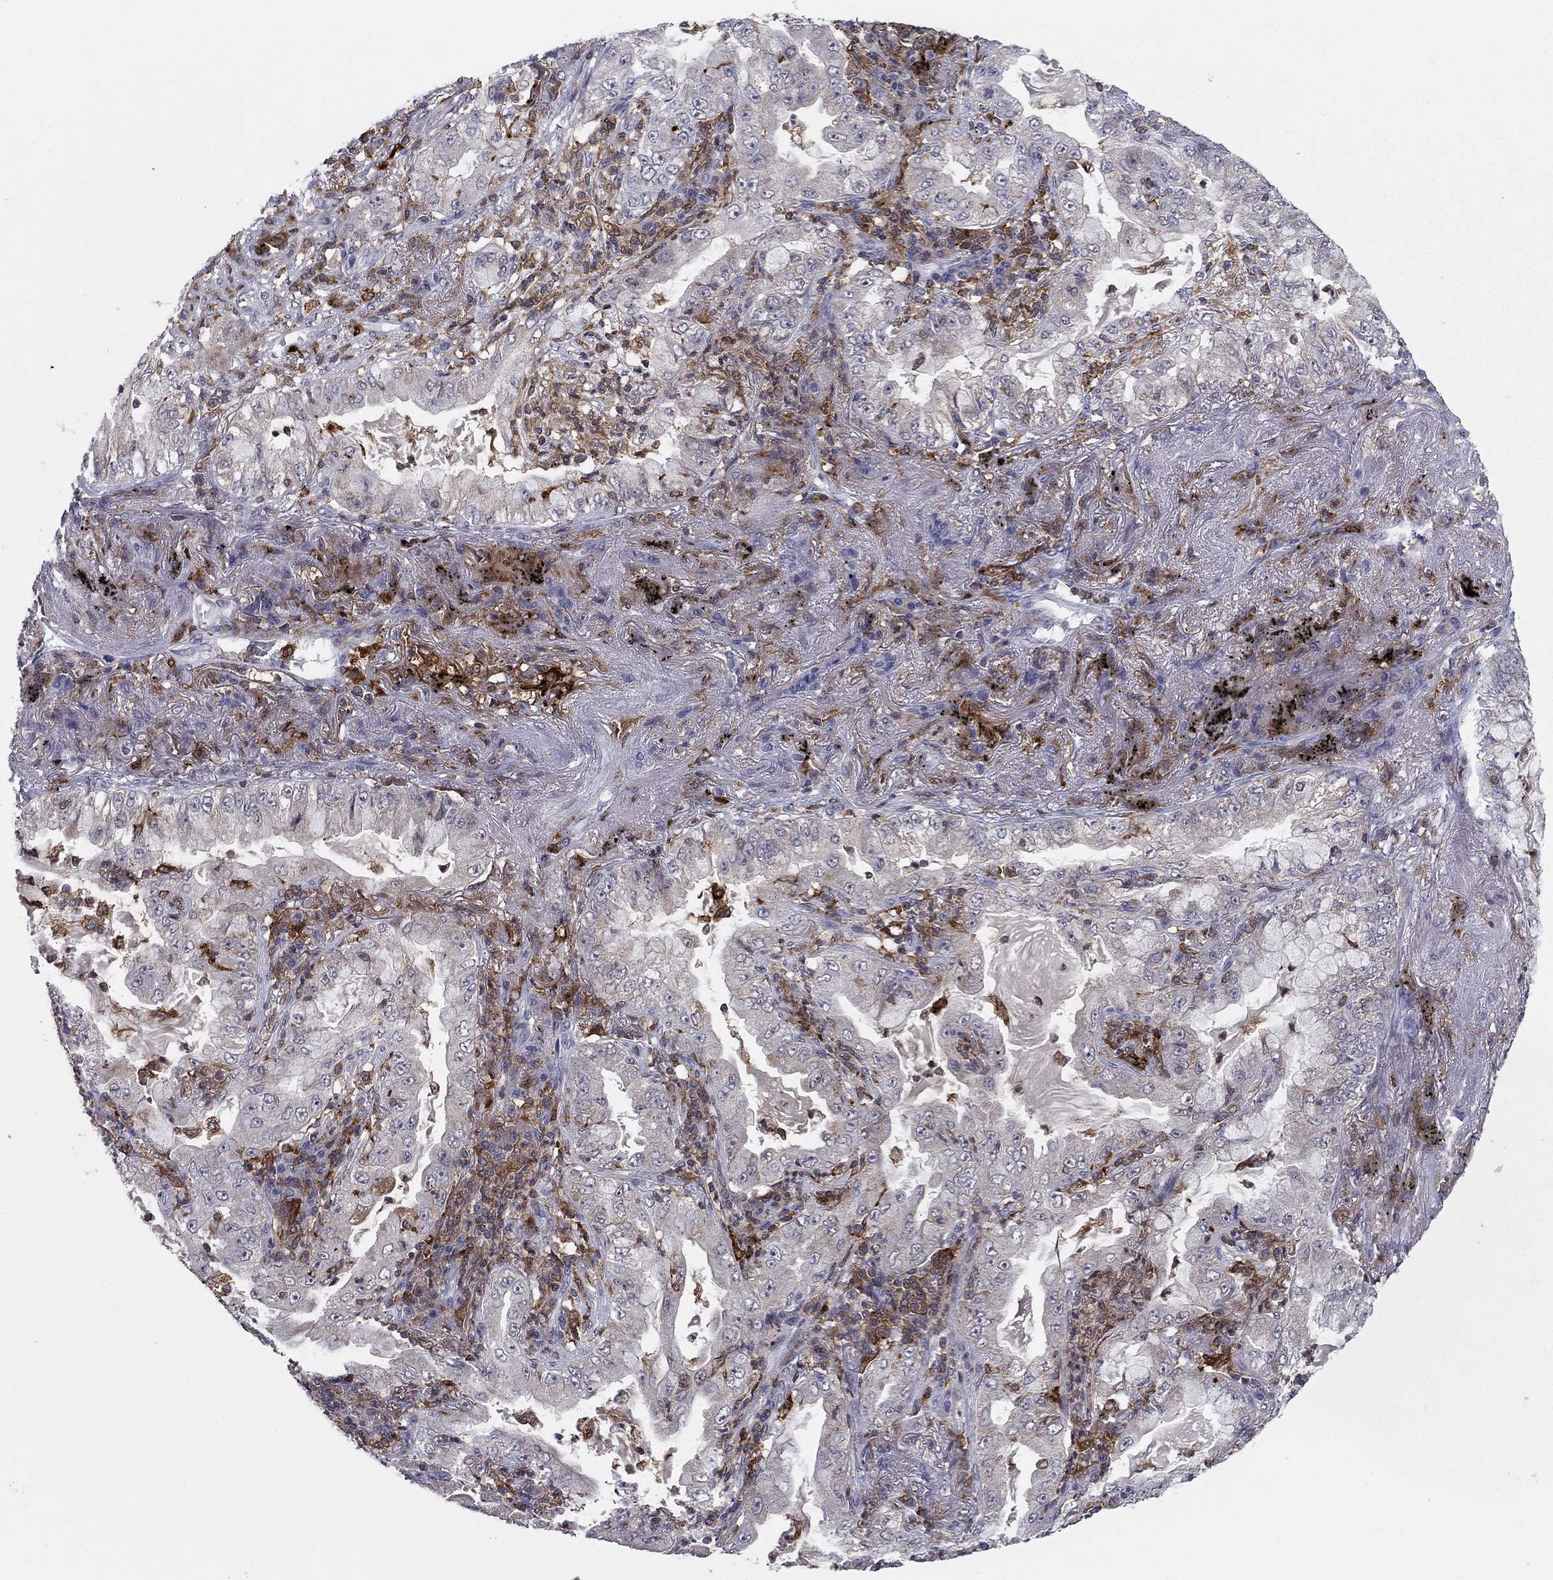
{"staining": {"intensity": "negative", "quantity": "none", "location": "none"}, "tissue": "lung cancer", "cell_type": "Tumor cells", "image_type": "cancer", "snomed": [{"axis": "morphology", "description": "Adenocarcinoma, NOS"}, {"axis": "topography", "description": "Lung"}], "caption": "High magnification brightfield microscopy of lung cancer (adenocarcinoma) stained with DAB (3,3'-diaminobenzidine) (brown) and counterstained with hematoxylin (blue): tumor cells show no significant expression. (Stains: DAB immunohistochemistry with hematoxylin counter stain, Microscopy: brightfield microscopy at high magnification).", "gene": "PLCB2", "patient": {"sex": "female", "age": 73}}